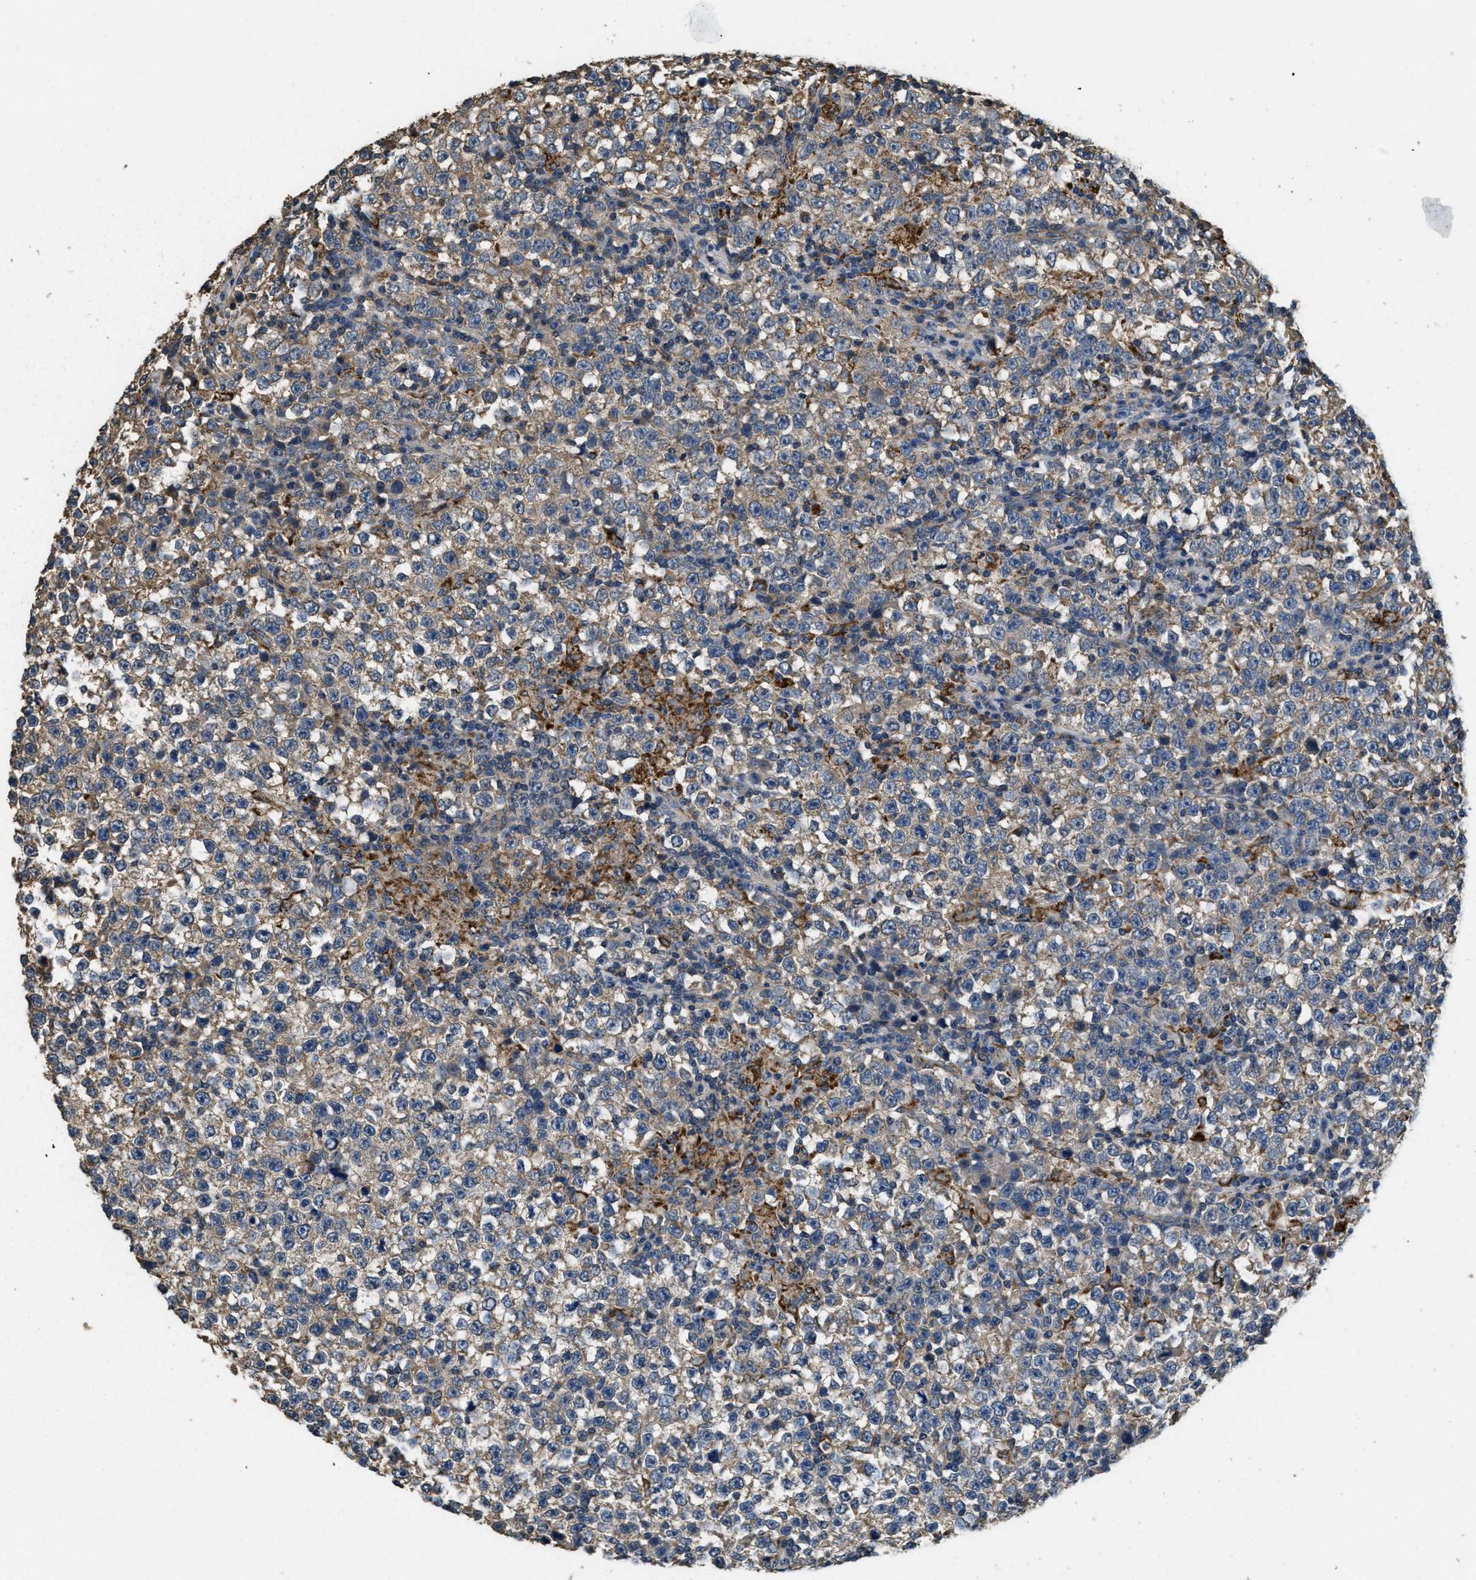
{"staining": {"intensity": "weak", "quantity": ">75%", "location": "cytoplasmic/membranous"}, "tissue": "testis cancer", "cell_type": "Tumor cells", "image_type": "cancer", "snomed": [{"axis": "morphology", "description": "Seminoma, NOS"}, {"axis": "topography", "description": "Testis"}], "caption": "About >75% of tumor cells in testis seminoma show weak cytoplasmic/membranous protein expression as visualized by brown immunohistochemical staining.", "gene": "THBS2", "patient": {"sex": "male", "age": 43}}